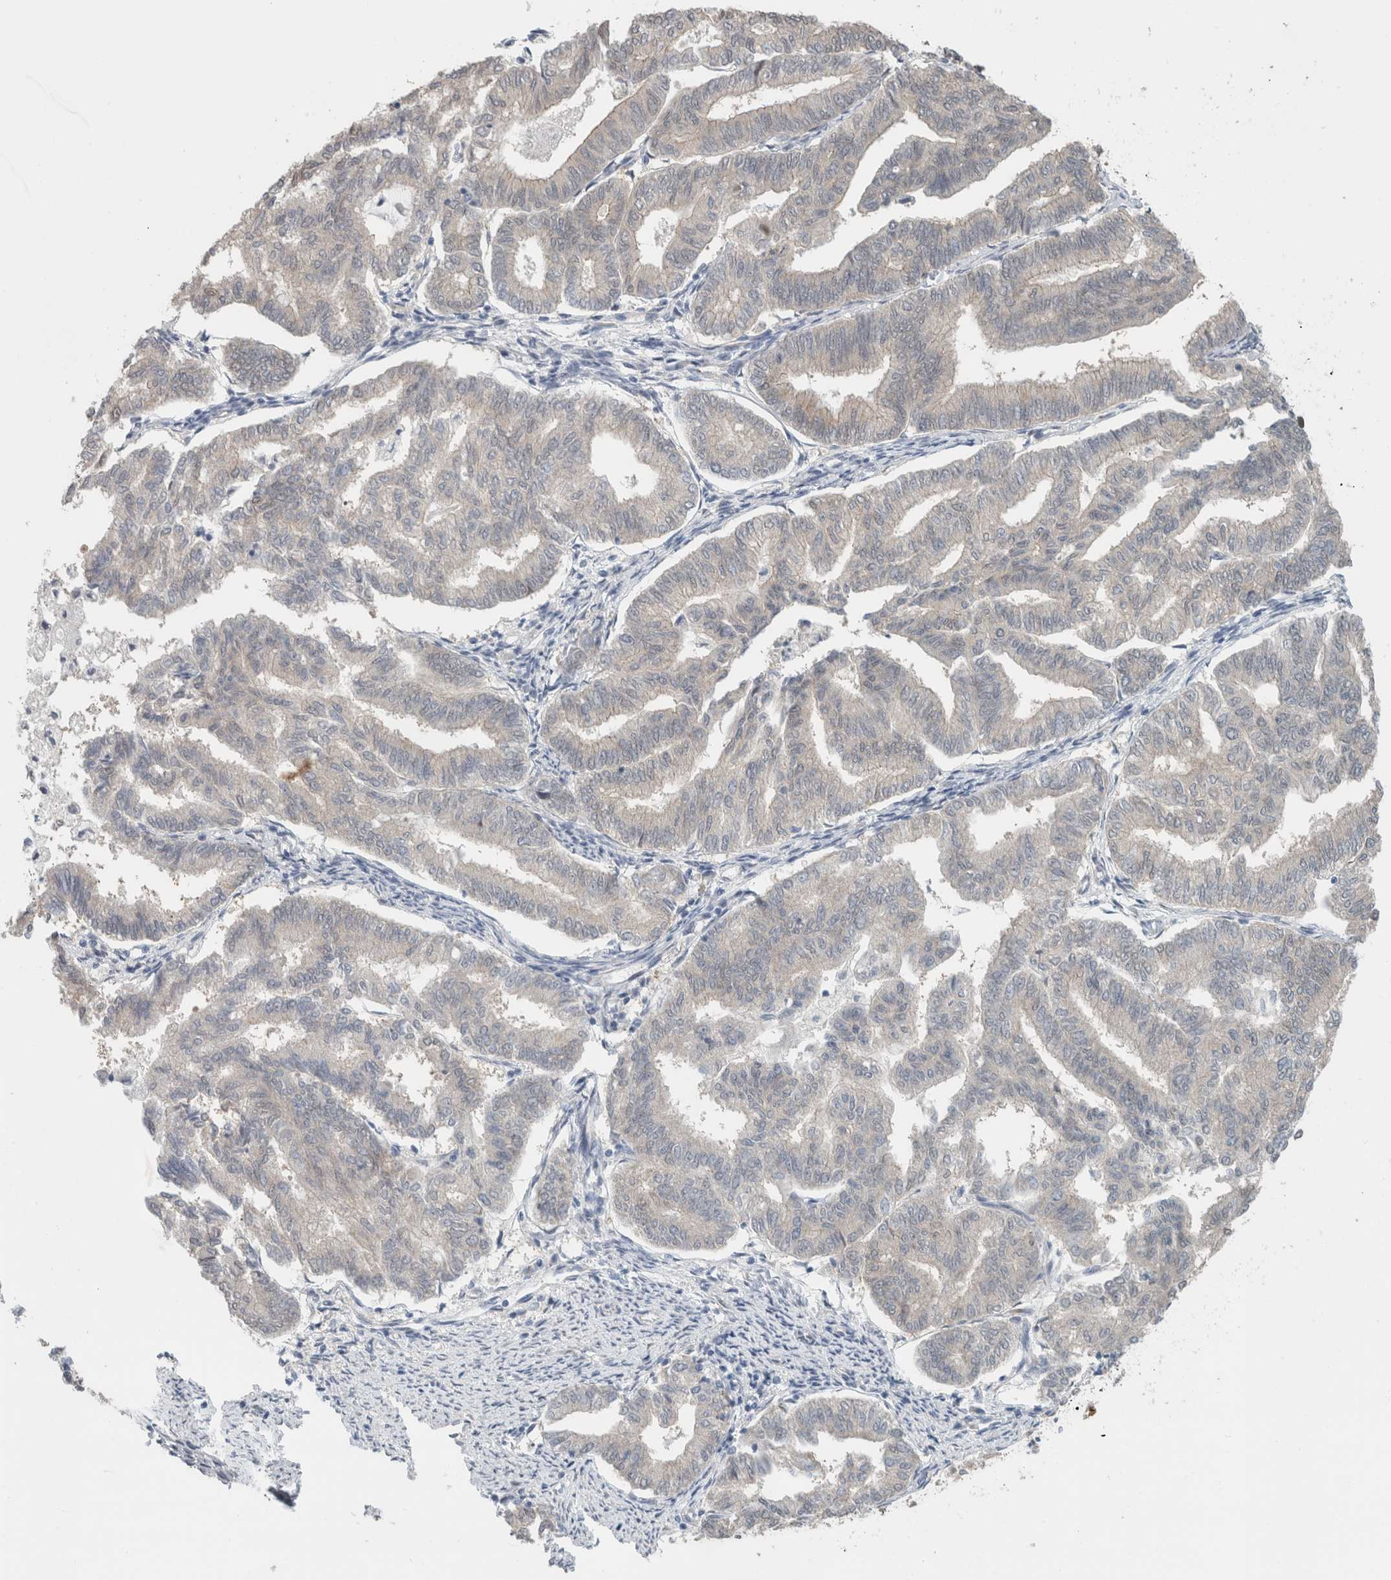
{"staining": {"intensity": "negative", "quantity": "none", "location": "none"}, "tissue": "endometrial cancer", "cell_type": "Tumor cells", "image_type": "cancer", "snomed": [{"axis": "morphology", "description": "Adenocarcinoma, NOS"}, {"axis": "topography", "description": "Endometrium"}], "caption": "This histopathology image is of endometrial cancer stained with immunohistochemistry to label a protein in brown with the nuclei are counter-stained blue. There is no expression in tumor cells.", "gene": "CRAT", "patient": {"sex": "female", "age": 79}}